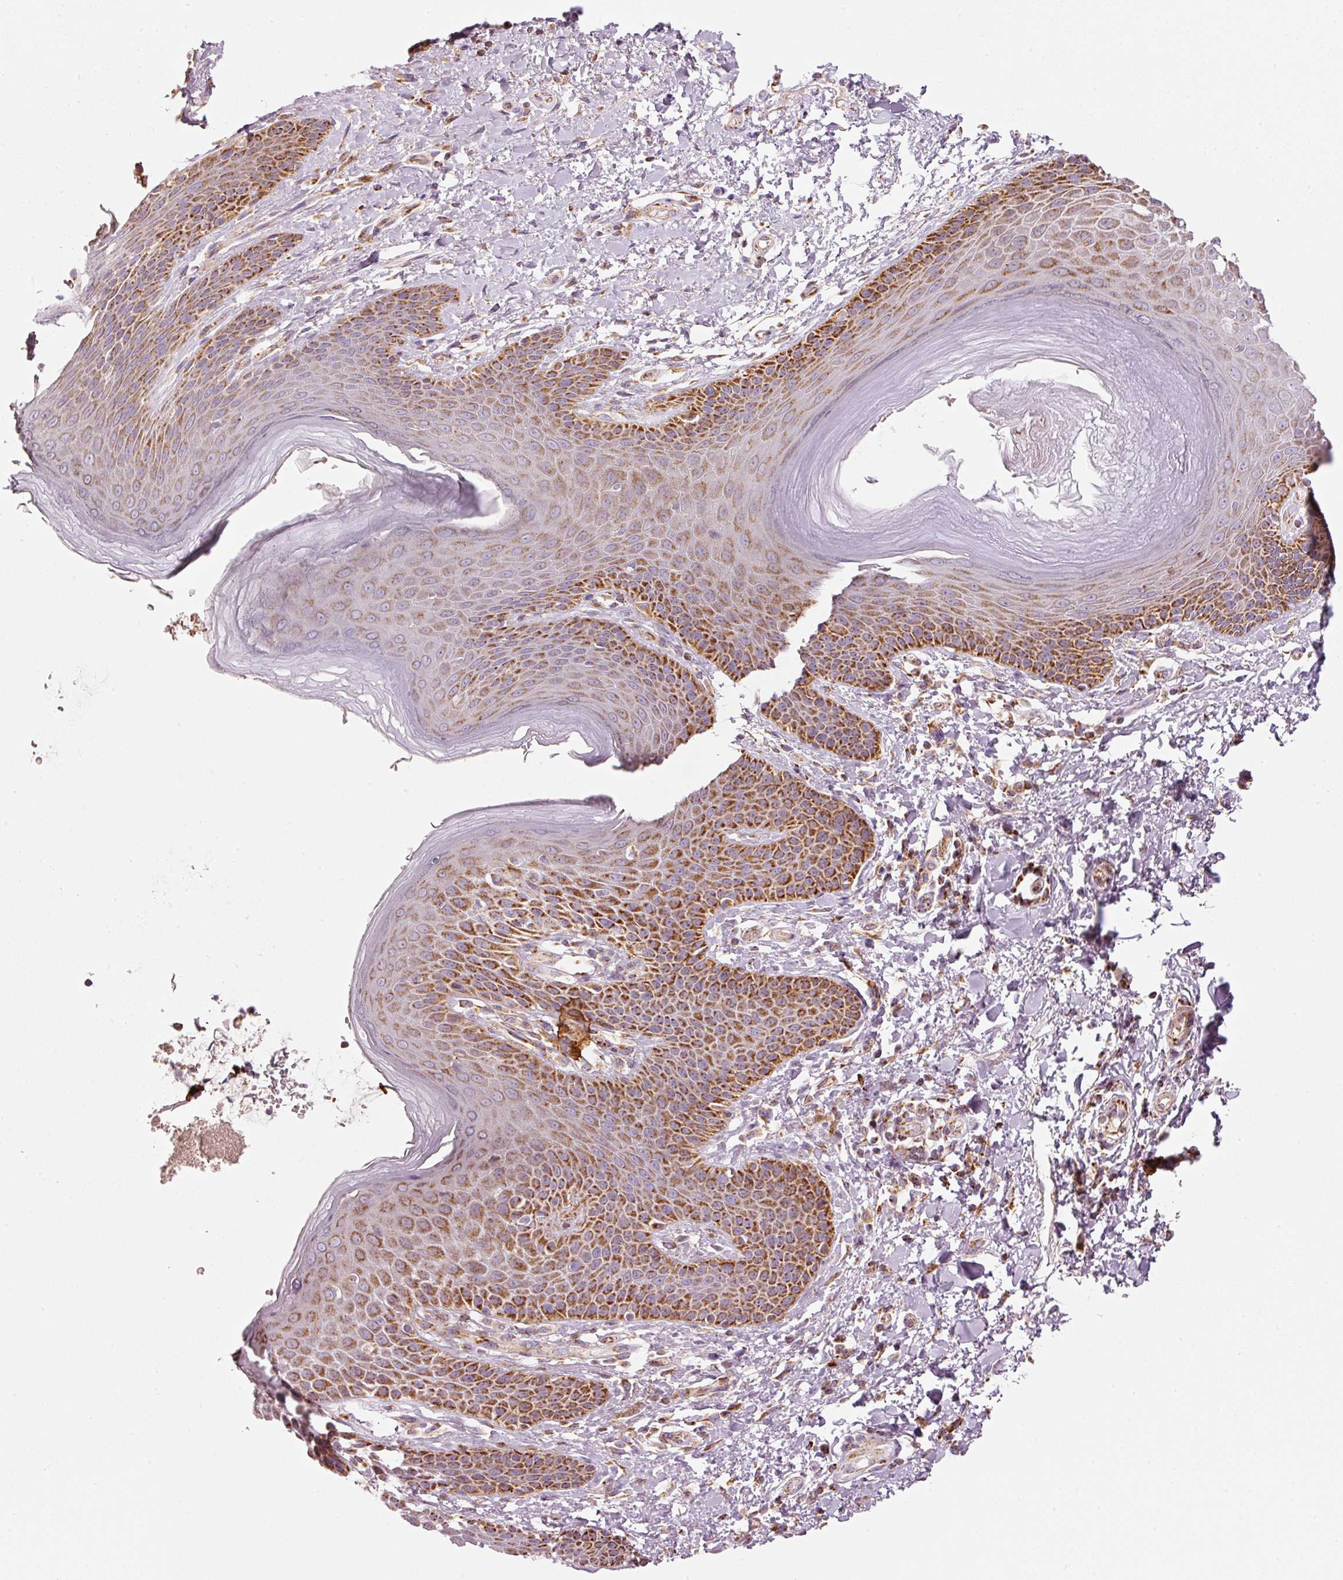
{"staining": {"intensity": "strong", "quantity": "25%-75%", "location": "cytoplasmic/membranous"}, "tissue": "skin", "cell_type": "Epidermal cells", "image_type": "normal", "snomed": [{"axis": "morphology", "description": "Normal tissue, NOS"}, {"axis": "topography", "description": "Peripheral nerve tissue"}], "caption": "Brown immunohistochemical staining in benign skin exhibits strong cytoplasmic/membranous positivity in about 25%-75% of epidermal cells. The protein of interest is shown in brown color, while the nuclei are stained blue.", "gene": "C17orf98", "patient": {"sex": "male", "age": 51}}